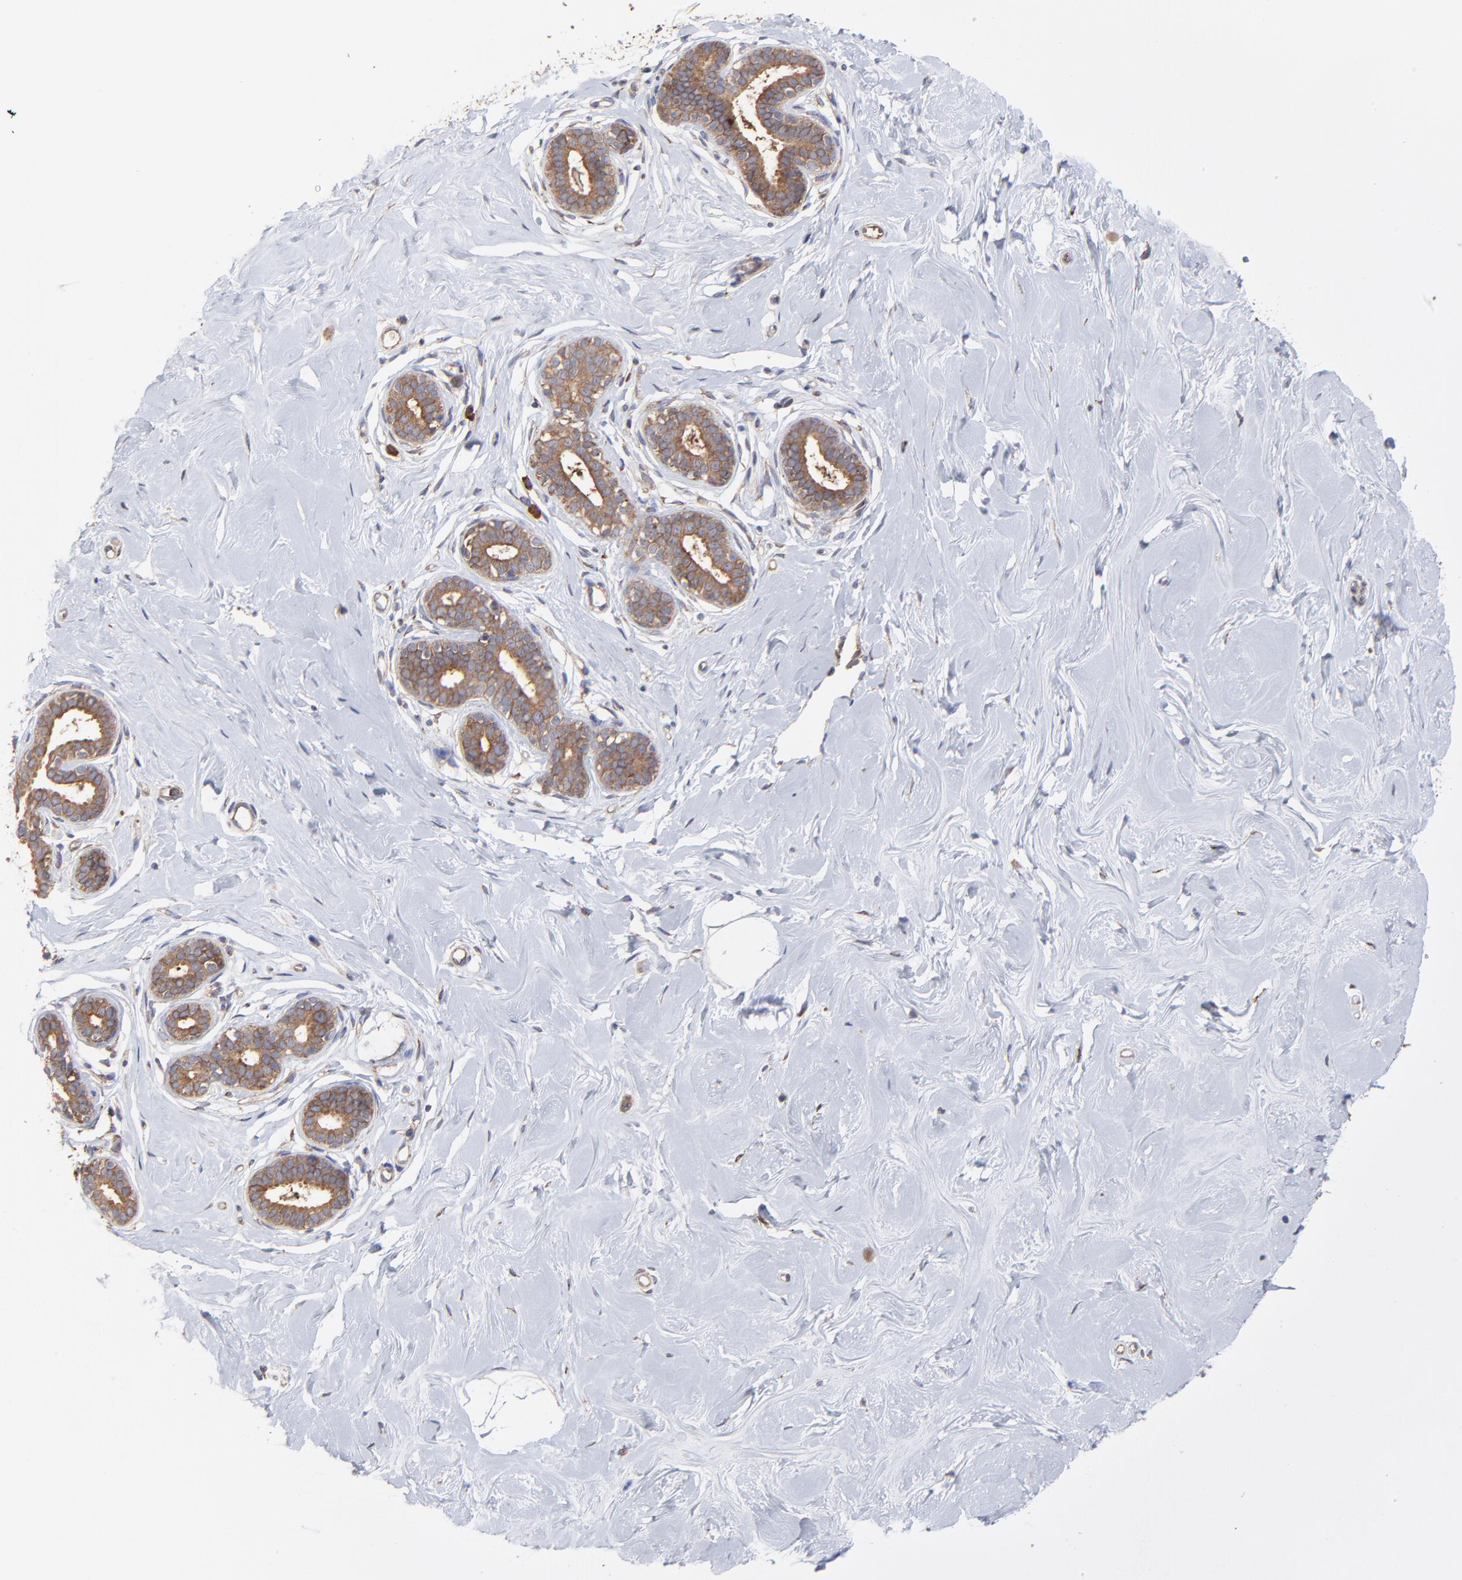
{"staining": {"intensity": "negative", "quantity": "none", "location": "none"}, "tissue": "breast", "cell_type": "Adipocytes", "image_type": "normal", "snomed": [{"axis": "morphology", "description": "Normal tissue, NOS"}, {"axis": "topography", "description": "Breast"}], "caption": "Protein analysis of unremarkable breast exhibits no significant positivity in adipocytes.", "gene": "PFKM", "patient": {"sex": "female", "age": 23}}